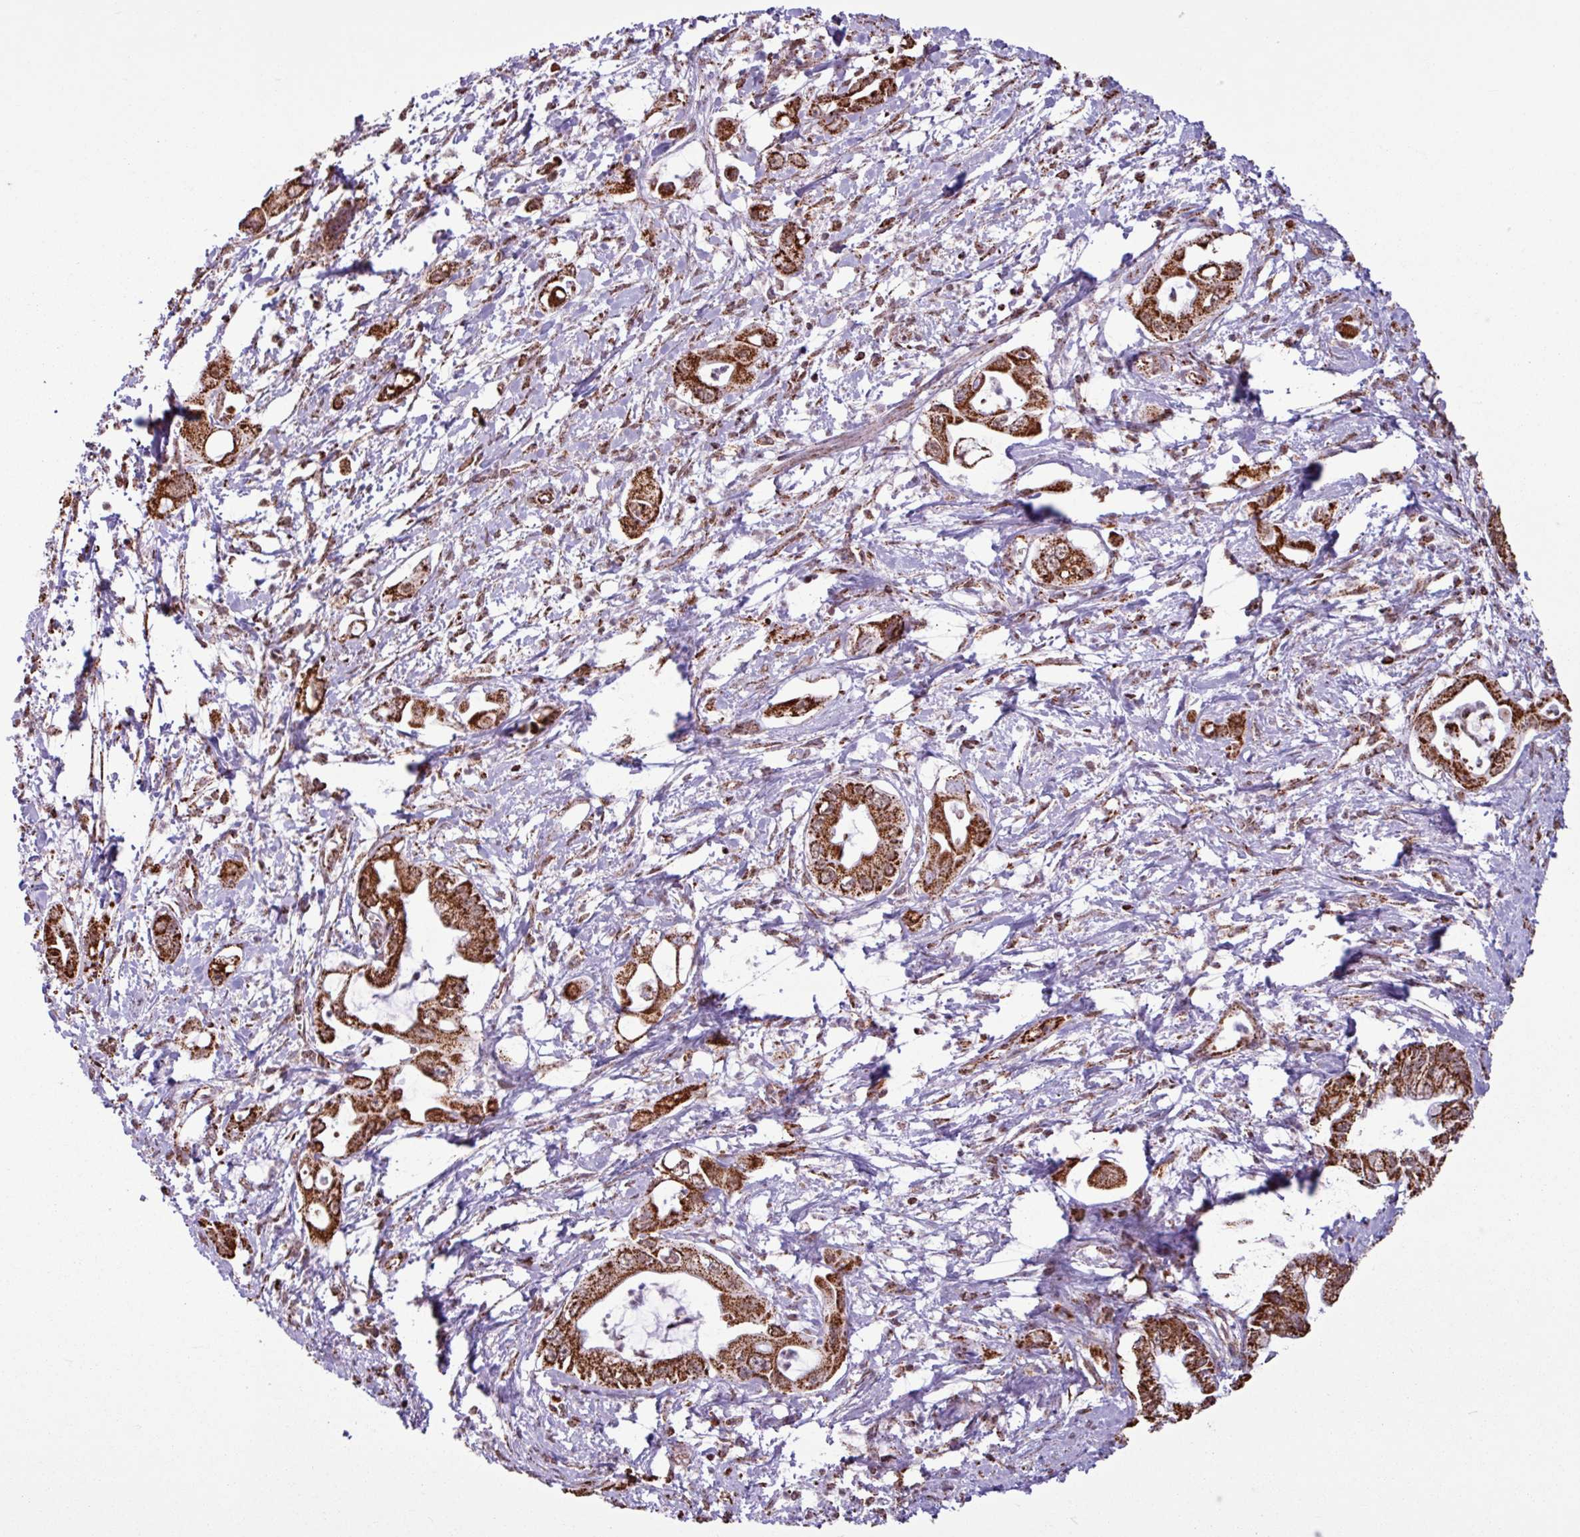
{"staining": {"intensity": "strong", "quantity": ">75%", "location": "cytoplasmic/membranous"}, "tissue": "pancreatic cancer", "cell_type": "Tumor cells", "image_type": "cancer", "snomed": [{"axis": "morphology", "description": "Adenocarcinoma, NOS"}, {"axis": "topography", "description": "Pancreas"}], "caption": "Immunohistochemistry (IHC) staining of pancreatic cancer, which displays high levels of strong cytoplasmic/membranous expression in about >75% of tumor cells indicating strong cytoplasmic/membranous protein staining. The staining was performed using DAB (3,3'-diaminobenzidine) (brown) for protein detection and nuclei were counterstained in hematoxylin (blue).", "gene": "ALG8", "patient": {"sex": "male", "age": 61}}